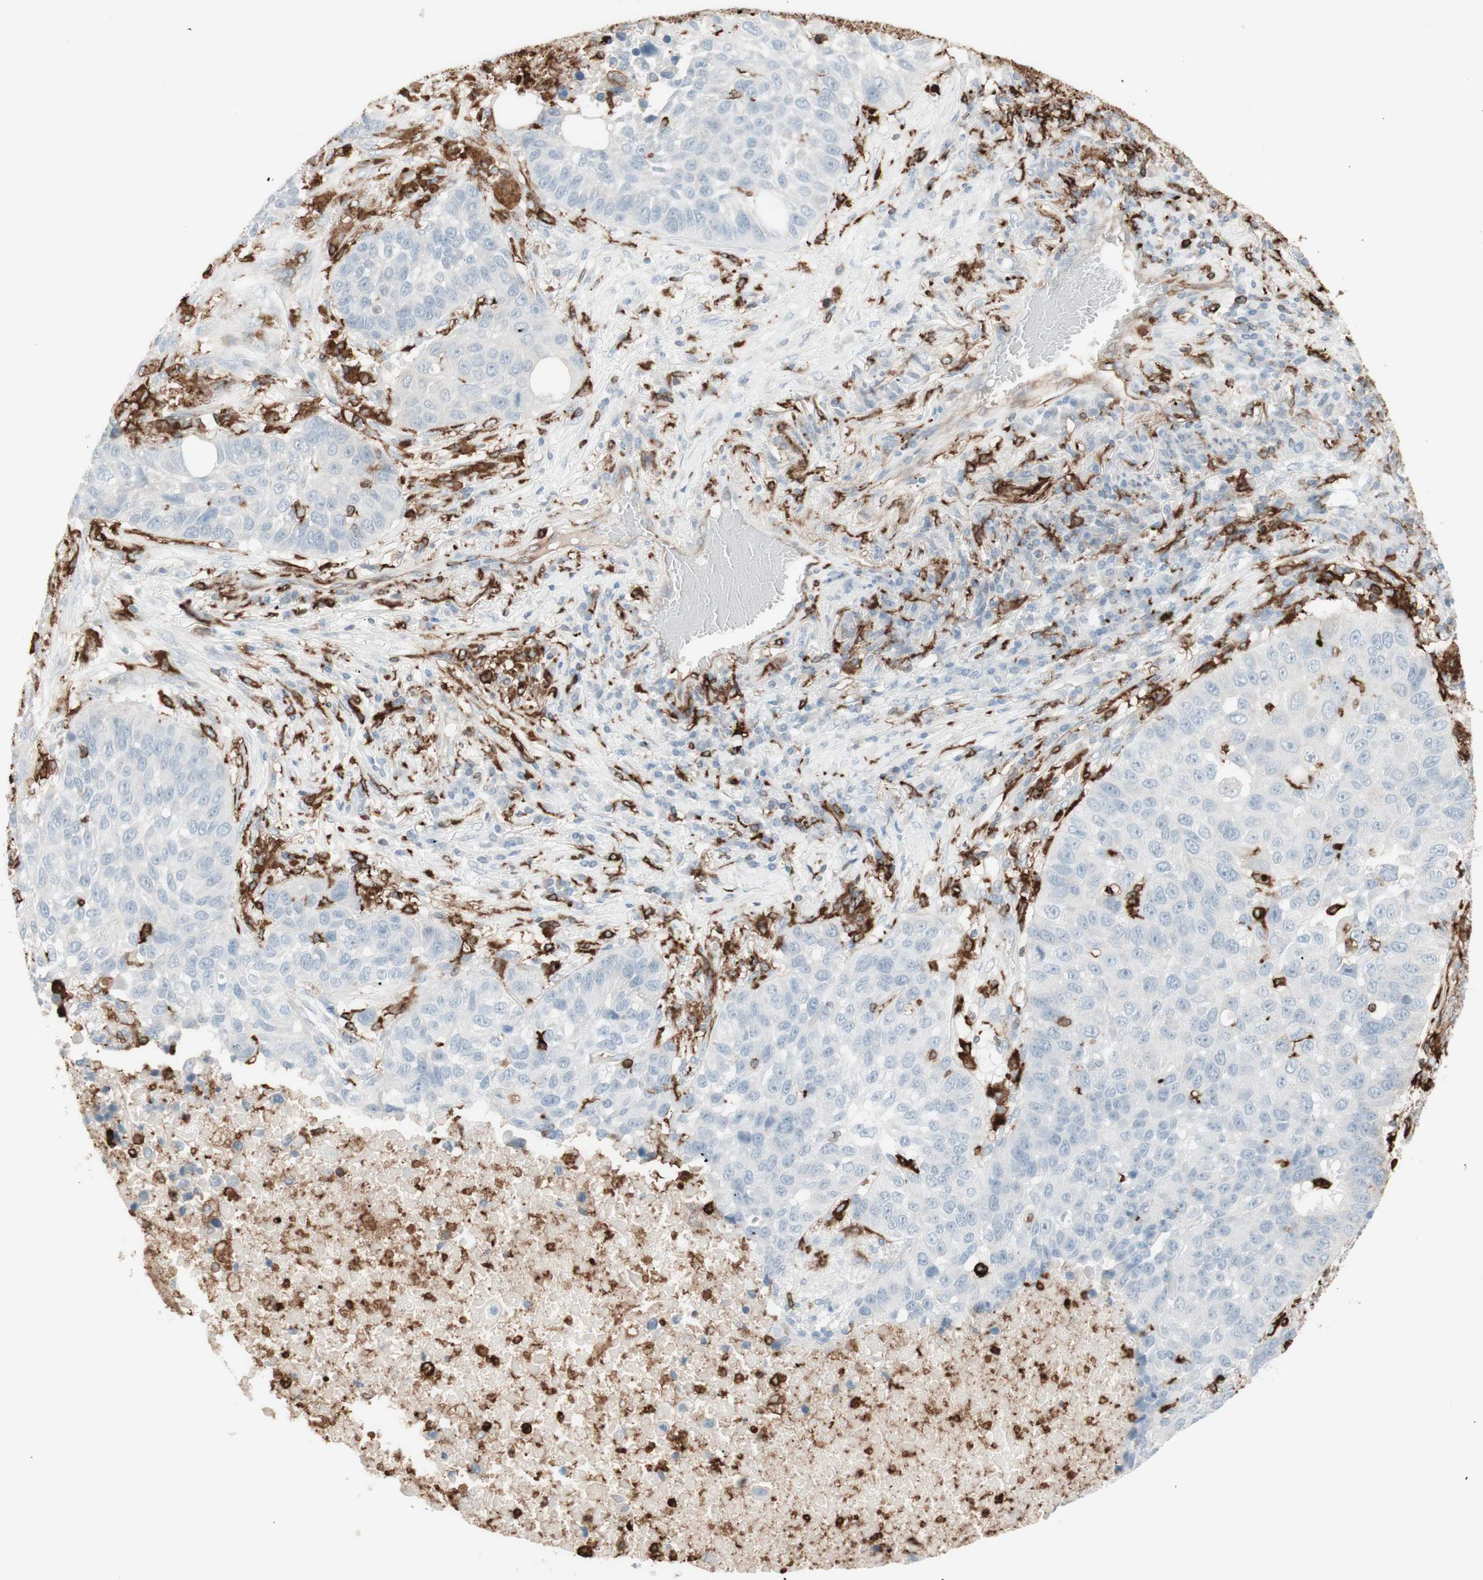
{"staining": {"intensity": "negative", "quantity": "none", "location": "none"}, "tissue": "lung cancer", "cell_type": "Tumor cells", "image_type": "cancer", "snomed": [{"axis": "morphology", "description": "Squamous cell carcinoma, NOS"}, {"axis": "topography", "description": "Lung"}], "caption": "Lung cancer was stained to show a protein in brown. There is no significant expression in tumor cells. (Immunohistochemistry (ihc), brightfield microscopy, high magnification).", "gene": "HLA-DPB1", "patient": {"sex": "male", "age": 57}}